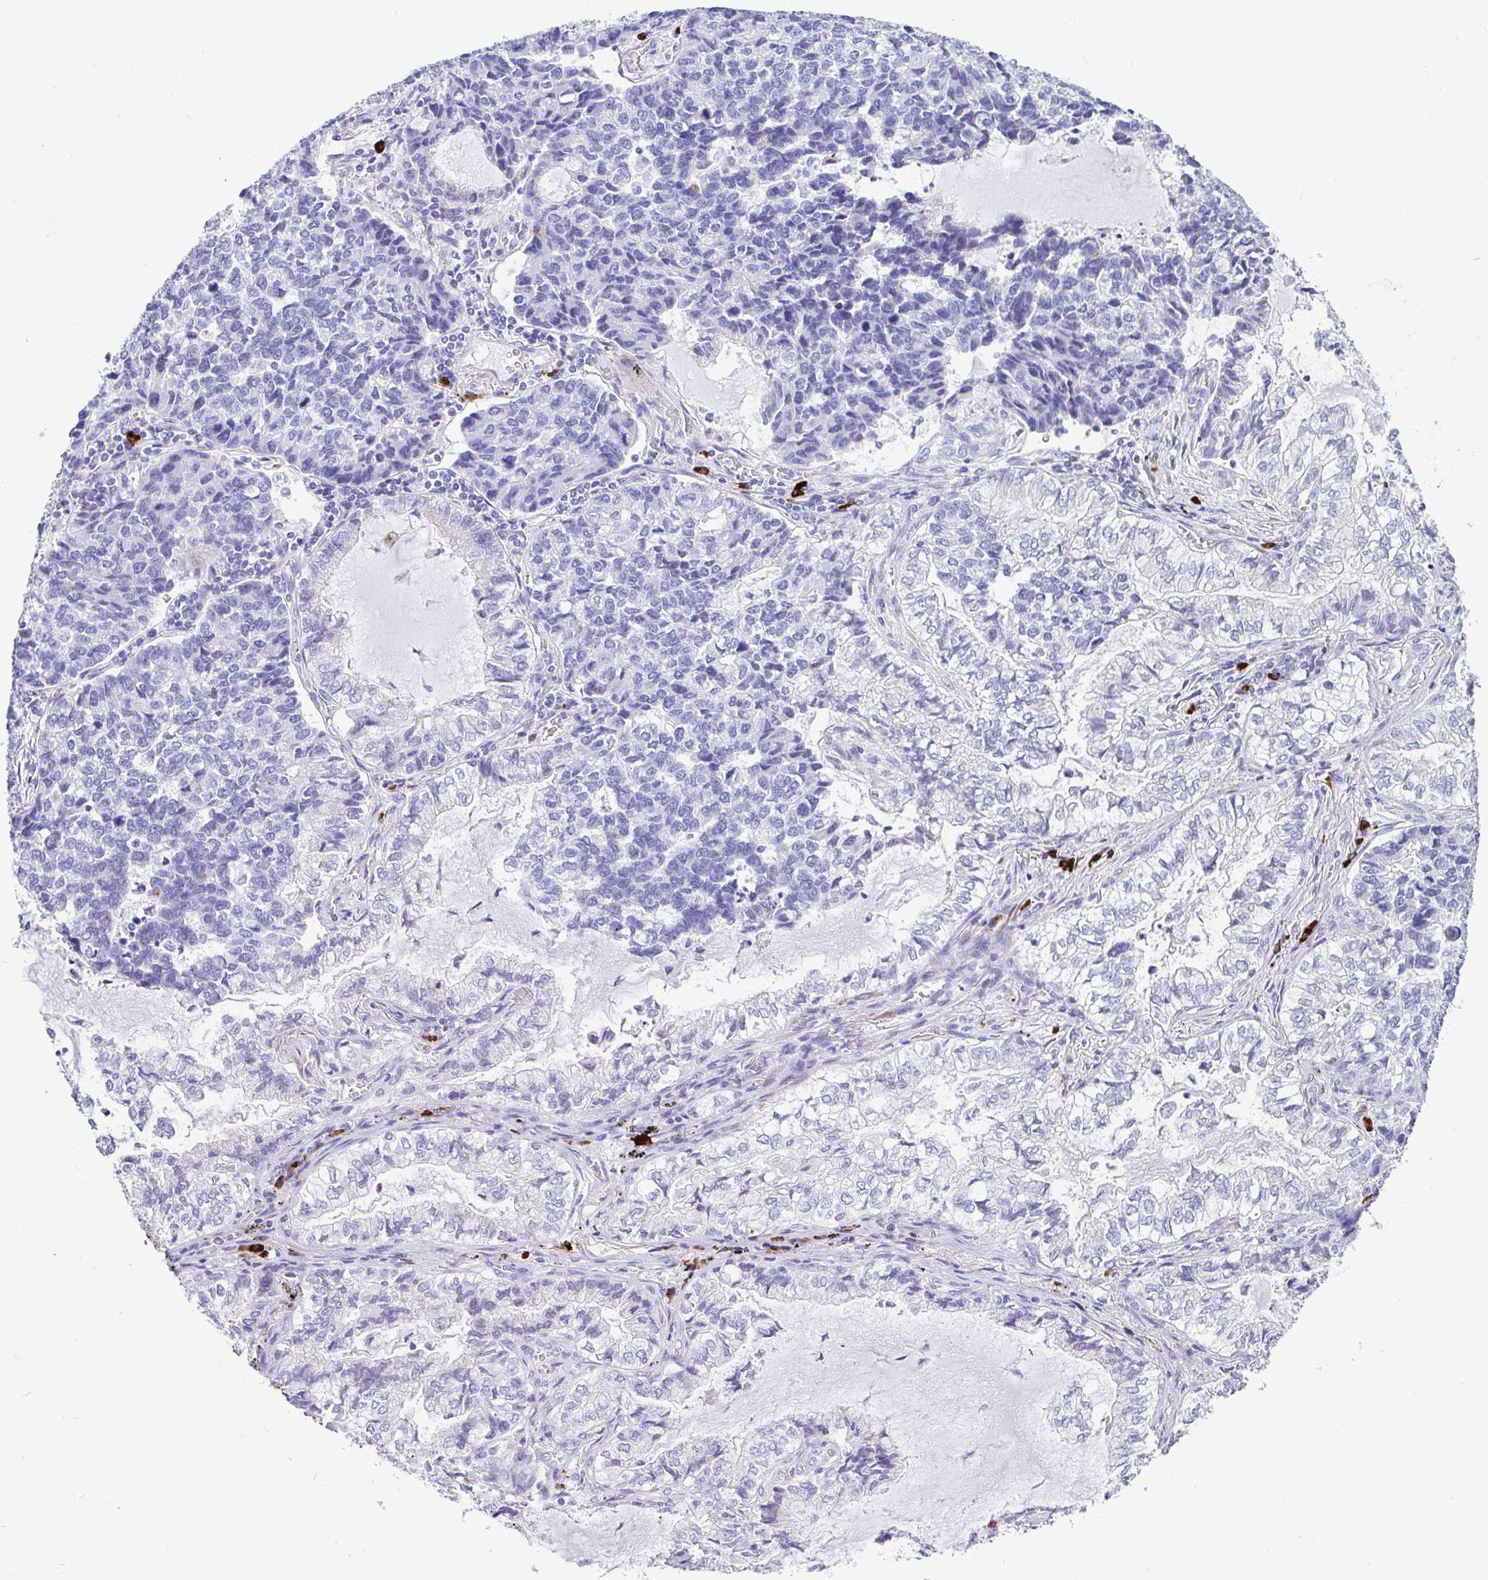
{"staining": {"intensity": "negative", "quantity": "none", "location": "none"}, "tissue": "lung cancer", "cell_type": "Tumor cells", "image_type": "cancer", "snomed": [{"axis": "morphology", "description": "Adenocarcinoma, NOS"}, {"axis": "topography", "description": "Lymph node"}, {"axis": "topography", "description": "Lung"}], "caption": "High magnification brightfield microscopy of lung cancer (adenocarcinoma) stained with DAB (3,3'-diaminobenzidine) (brown) and counterstained with hematoxylin (blue): tumor cells show no significant positivity.", "gene": "CCDC62", "patient": {"sex": "male", "age": 66}}